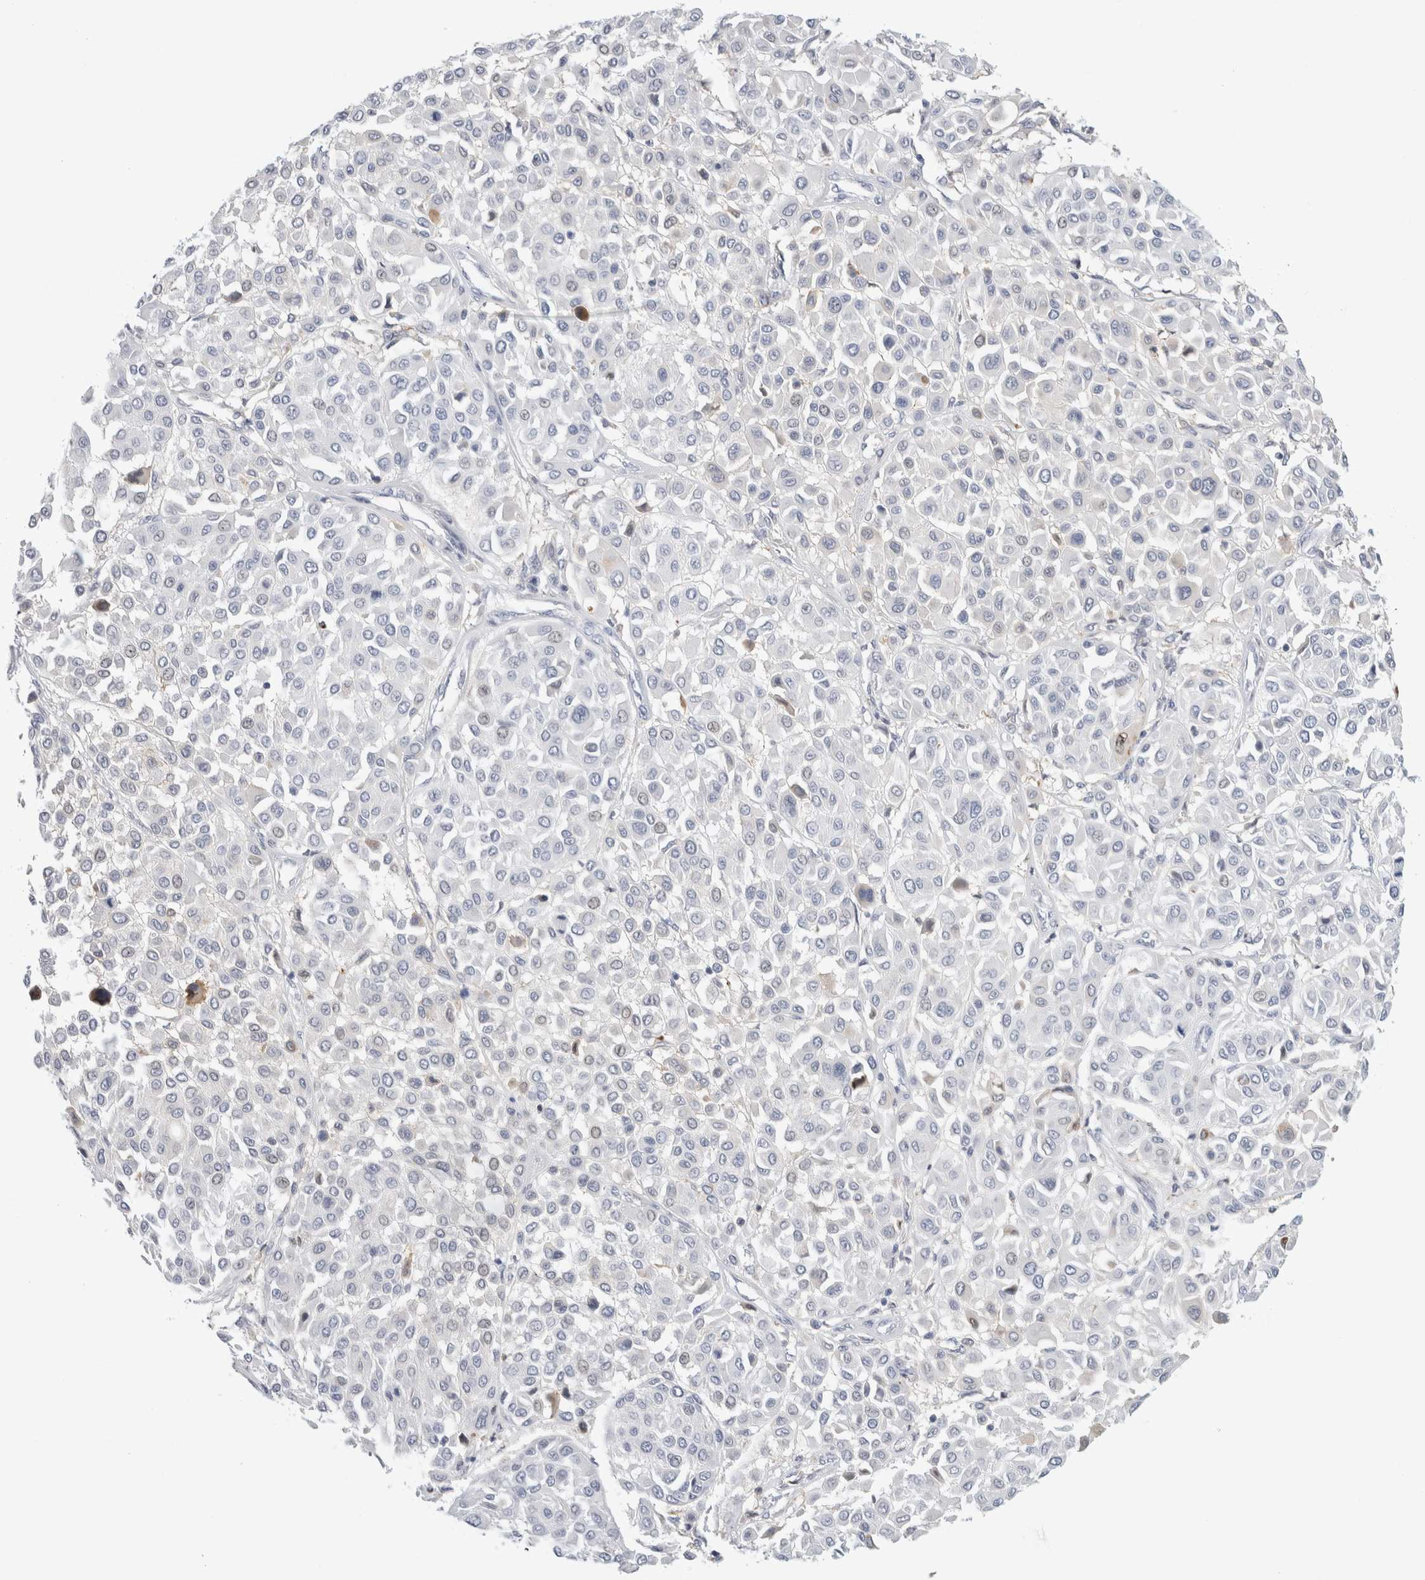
{"staining": {"intensity": "negative", "quantity": "none", "location": "none"}, "tissue": "melanoma", "cell_type": "Tumor cells", "image_type": "cancer", "snomed": [{"axis": "morphology", "description": "Malignant melanoma, Metastatic site"}, {"axis": "topography", "description": "Soft tissue"}], "caption": "DAB immunohistochemical staining of human melanoma shows no significant expression in tumor cells. (Stains: DAB (3,3'-diaminobenzidine) immunohistochemistry with hematoxylin counter stain, Microscopy: brightfield microscopy at high magnification).", "gene": "P2RY2", "patient": {"sex": "male", "age": 41}}